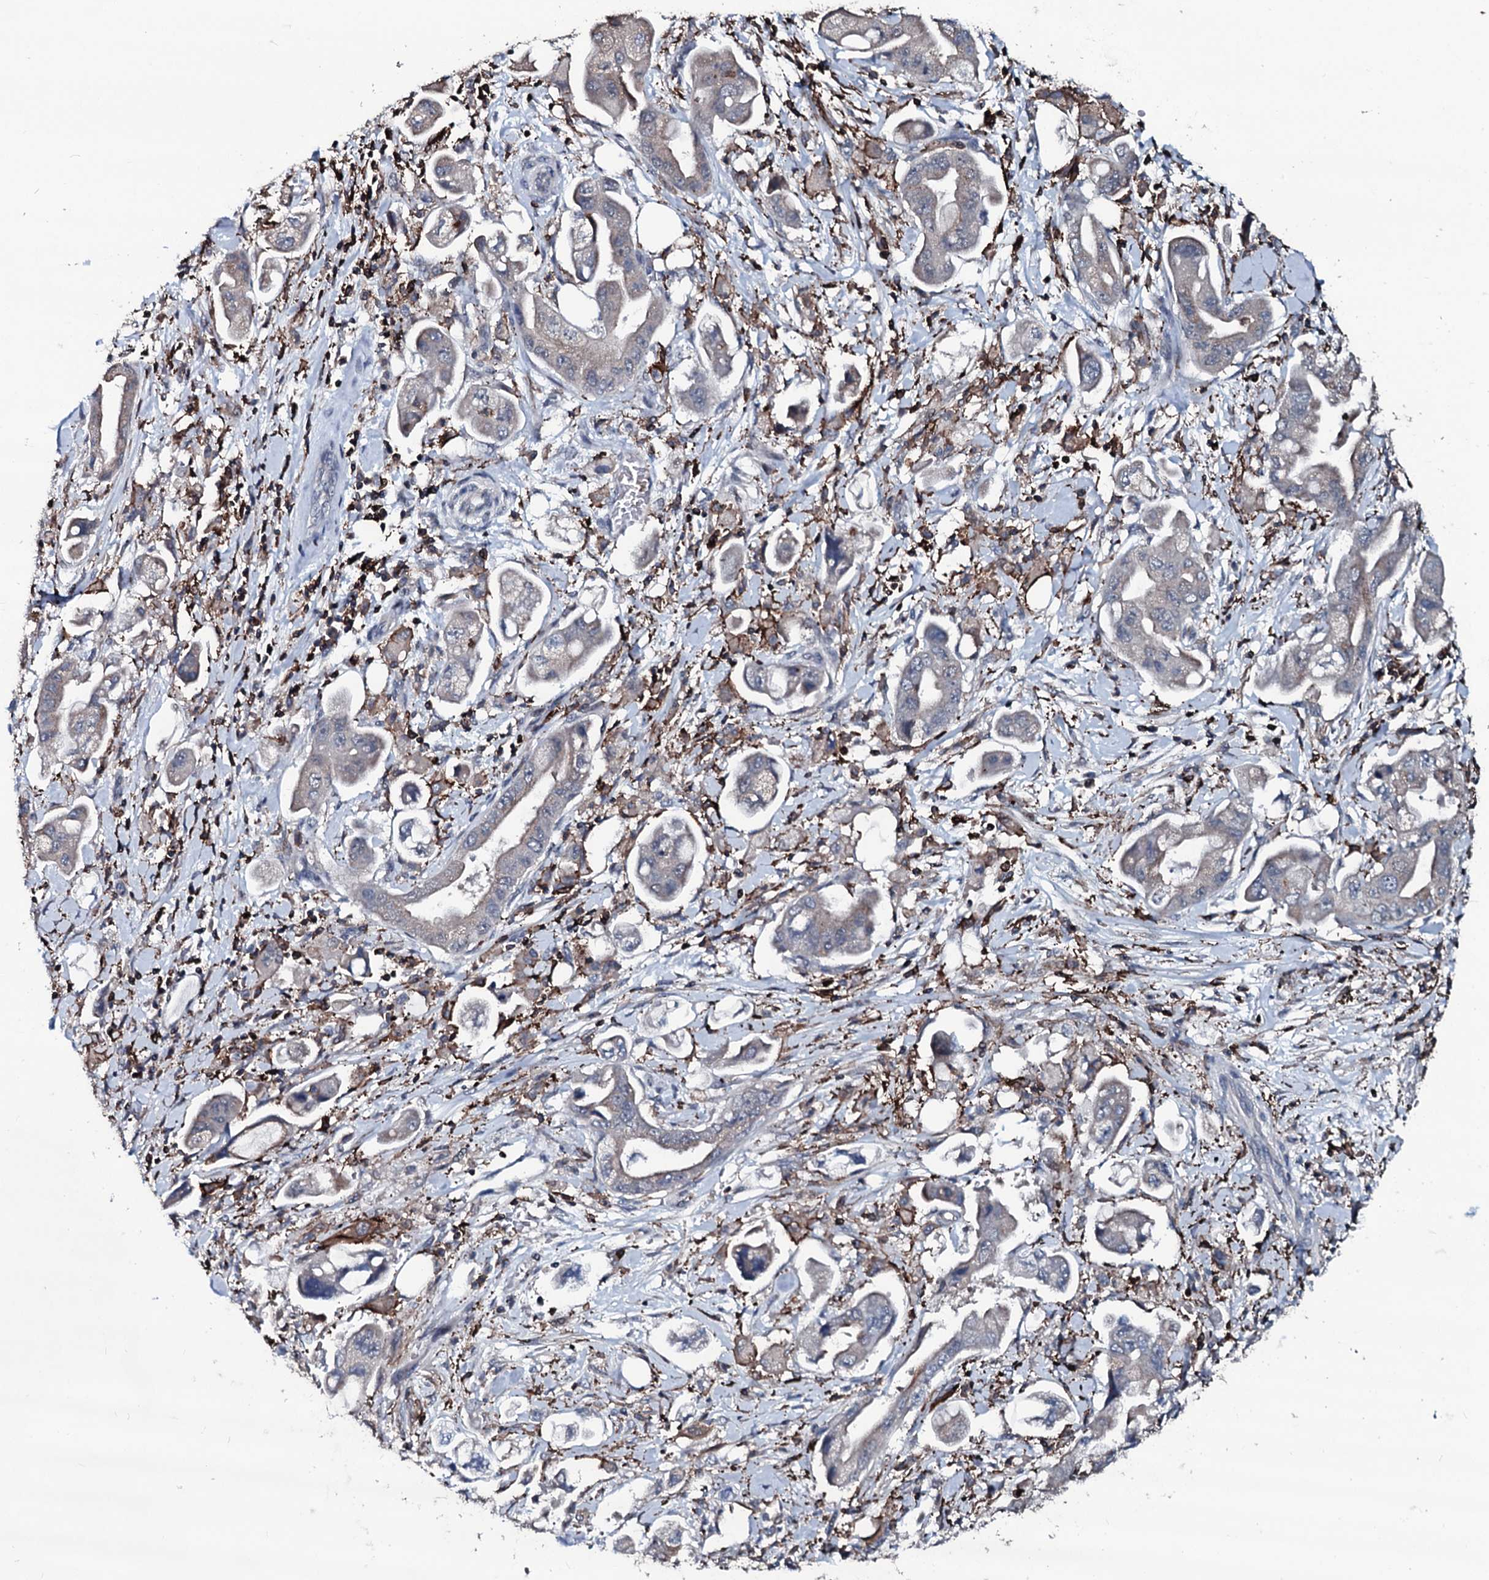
{"staining": {"intensity": "negative", "quantity": "none", "location": "none"}, "tissue": "stomach cancer", "cell_type": "Tumor cells", "image_type": "cancer", "snomed": [{"axis": "morphology", "description": "Adenocarcinoma, NOS"}, {"axis": "topography", "description": "Stomach"}], "caption": "High power microscopy histopathology image of an IHC photomicrograph of stomach cancer (adenocarcinoma), revealing no significant staining in tumor cells. (DAB immunohistochemistry visualized using brightfield microscopy, high magnification).", "gene": "OGFOD2", "patient": {"sex": "male", "age": 62}}